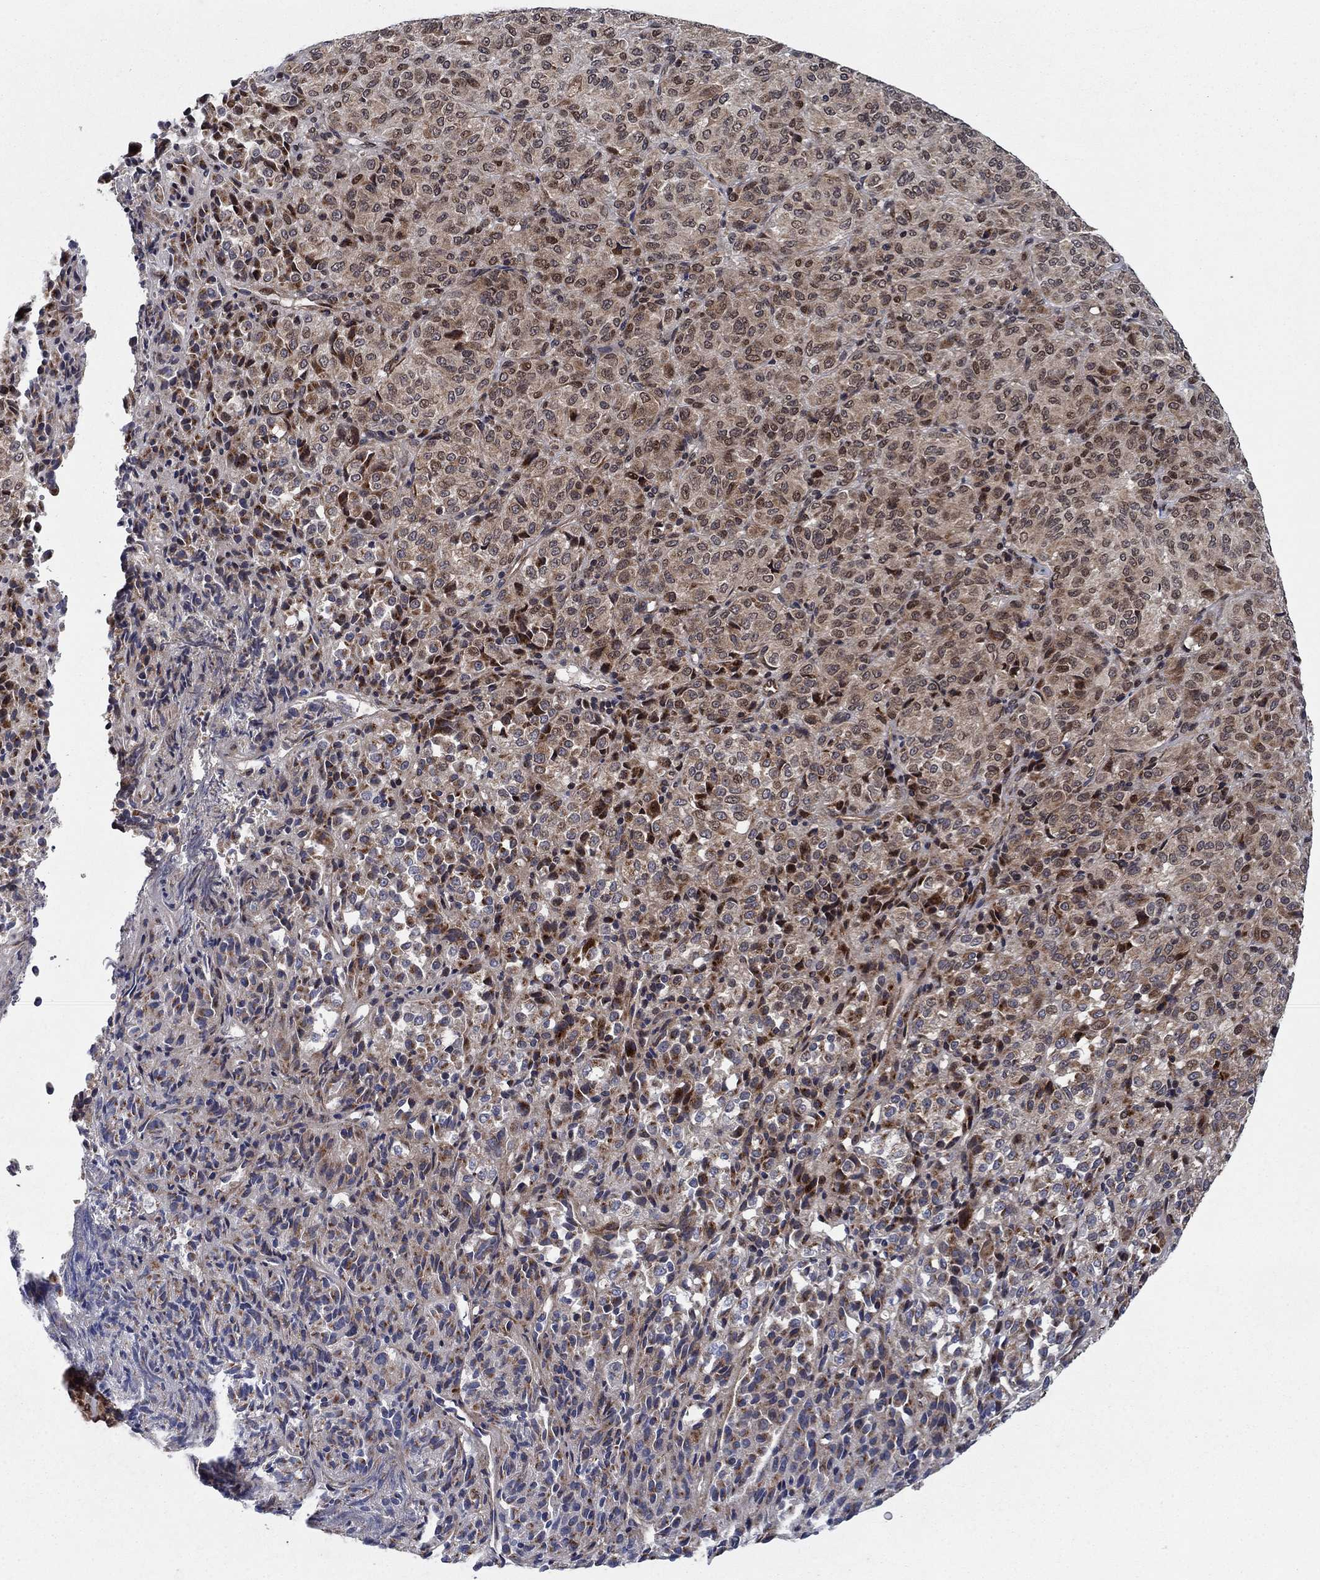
{"staining": {"intensity": "strong", "quantity": "<25%", "location": "cytoplasmic/membranous,nuclear"}, "tissue": "melanoma", "cell_type": "Tumor cells", "image_type": "cancer", "snomed": [{"axis": "morphology", "description": "Malignant melanoma, Metastatic site"}, {"axis": "topography", "description": "Brain"}], "caption": "Brown immunohistochemical staining in melanoma reveals strong cytoplasmic/membranous and nuclear expression in approximately <25% of tumor cells.", "gene": "PRICKLE4", "patient": {"sex": "female", "age": 56}}